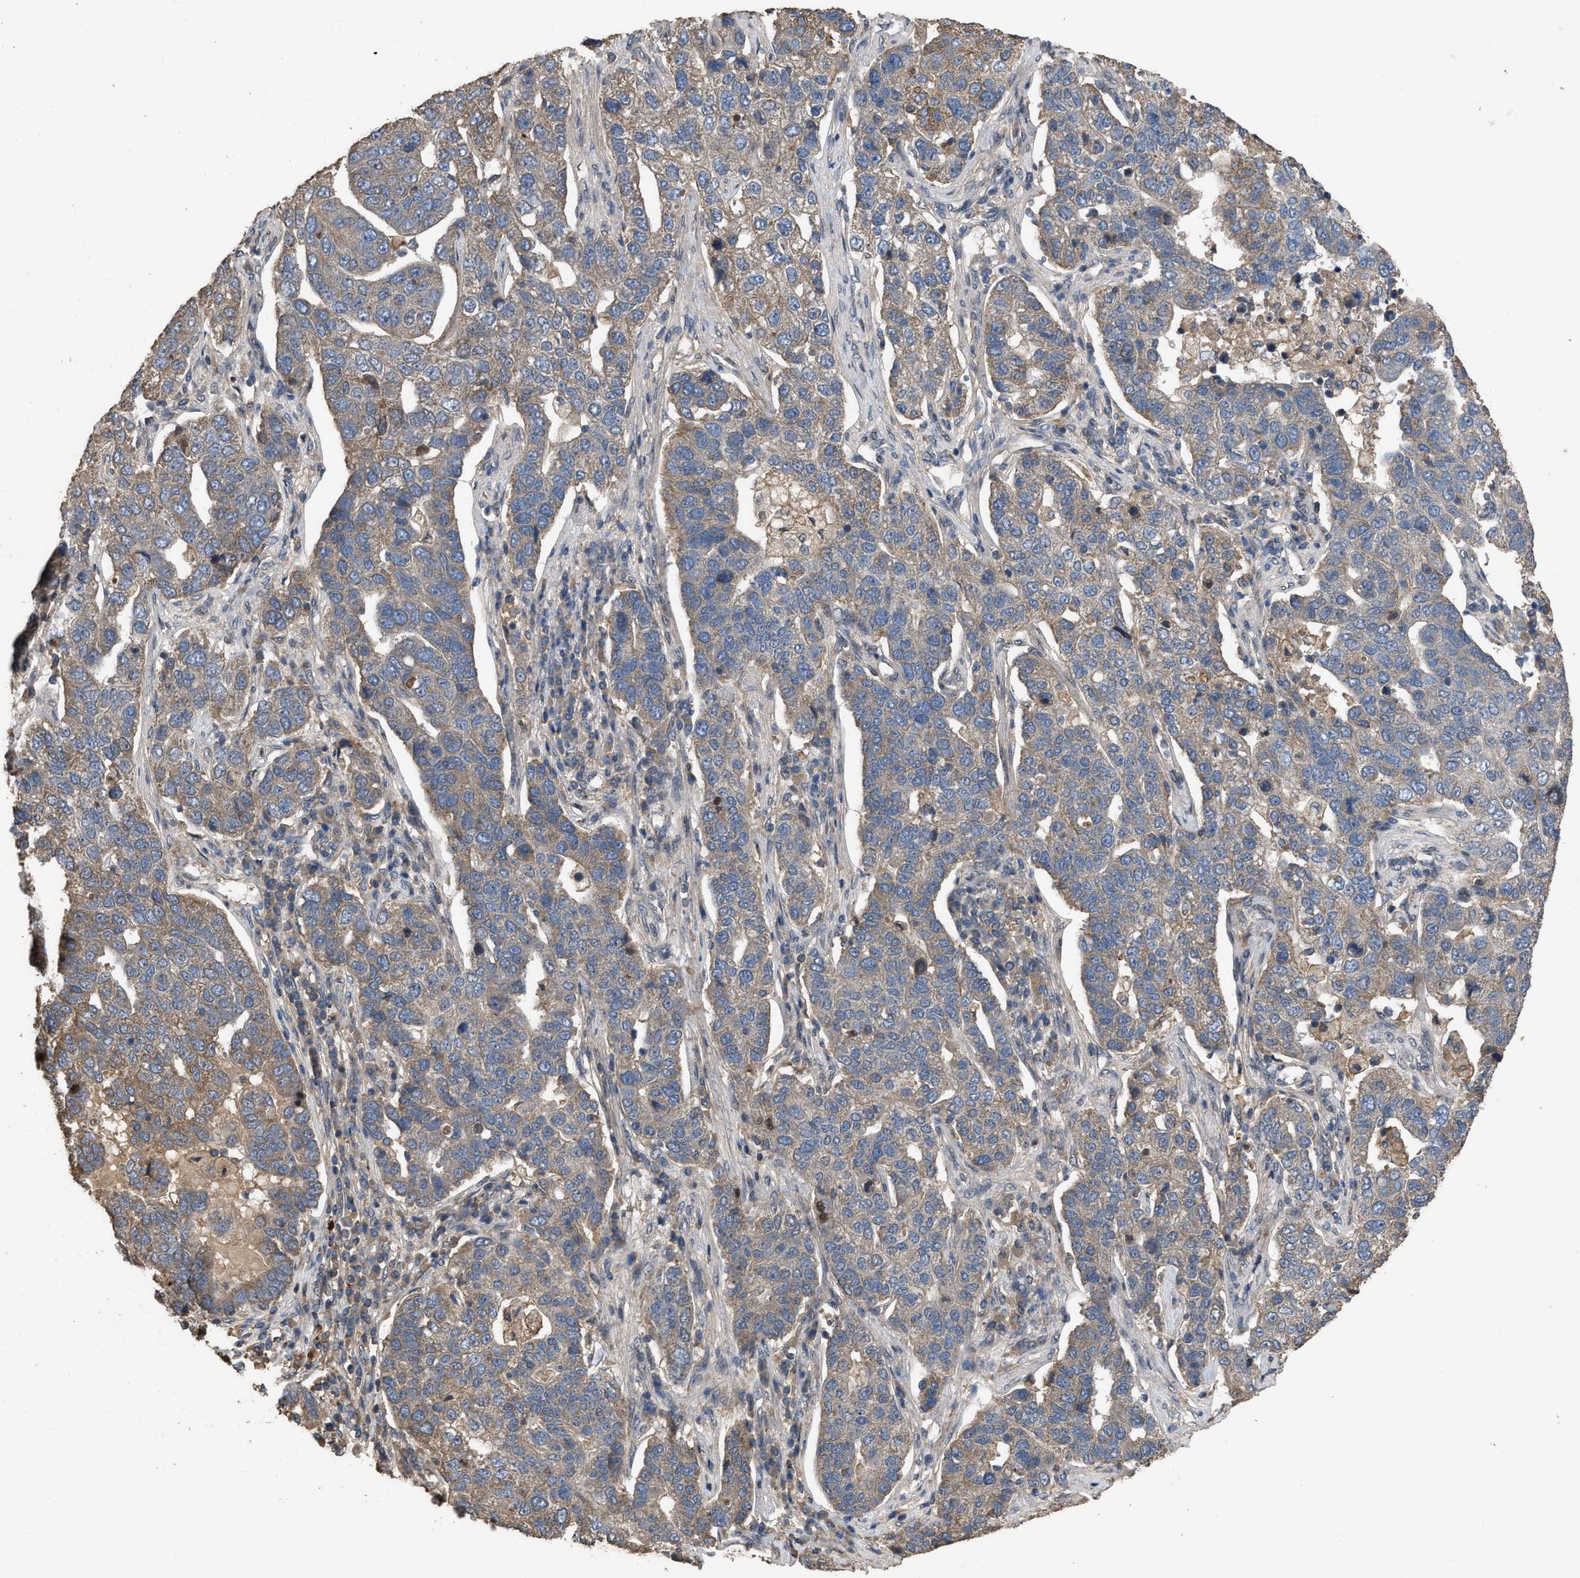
{"staining": {"intensity": "moderate", "quantity": ">75%", "location": "cytoplasmic/membranous"}, "tissue": "pancreatic cancer", "cell_type": "Tumor cells", "image_type": "cancer", "snomed": [{"axis": "morphology", "description": "Adenocarcinoma, NOS"}, {"axis": "topography", "description": "Pancreas"}], "caption": "Moderate cytoplasmic/membranous staining is appreciated in about >75% of tumor cells in adenocarcinoma (pancreatic).", "gene": "UTRN", "patient": {"sex": "female", "age": 61}}